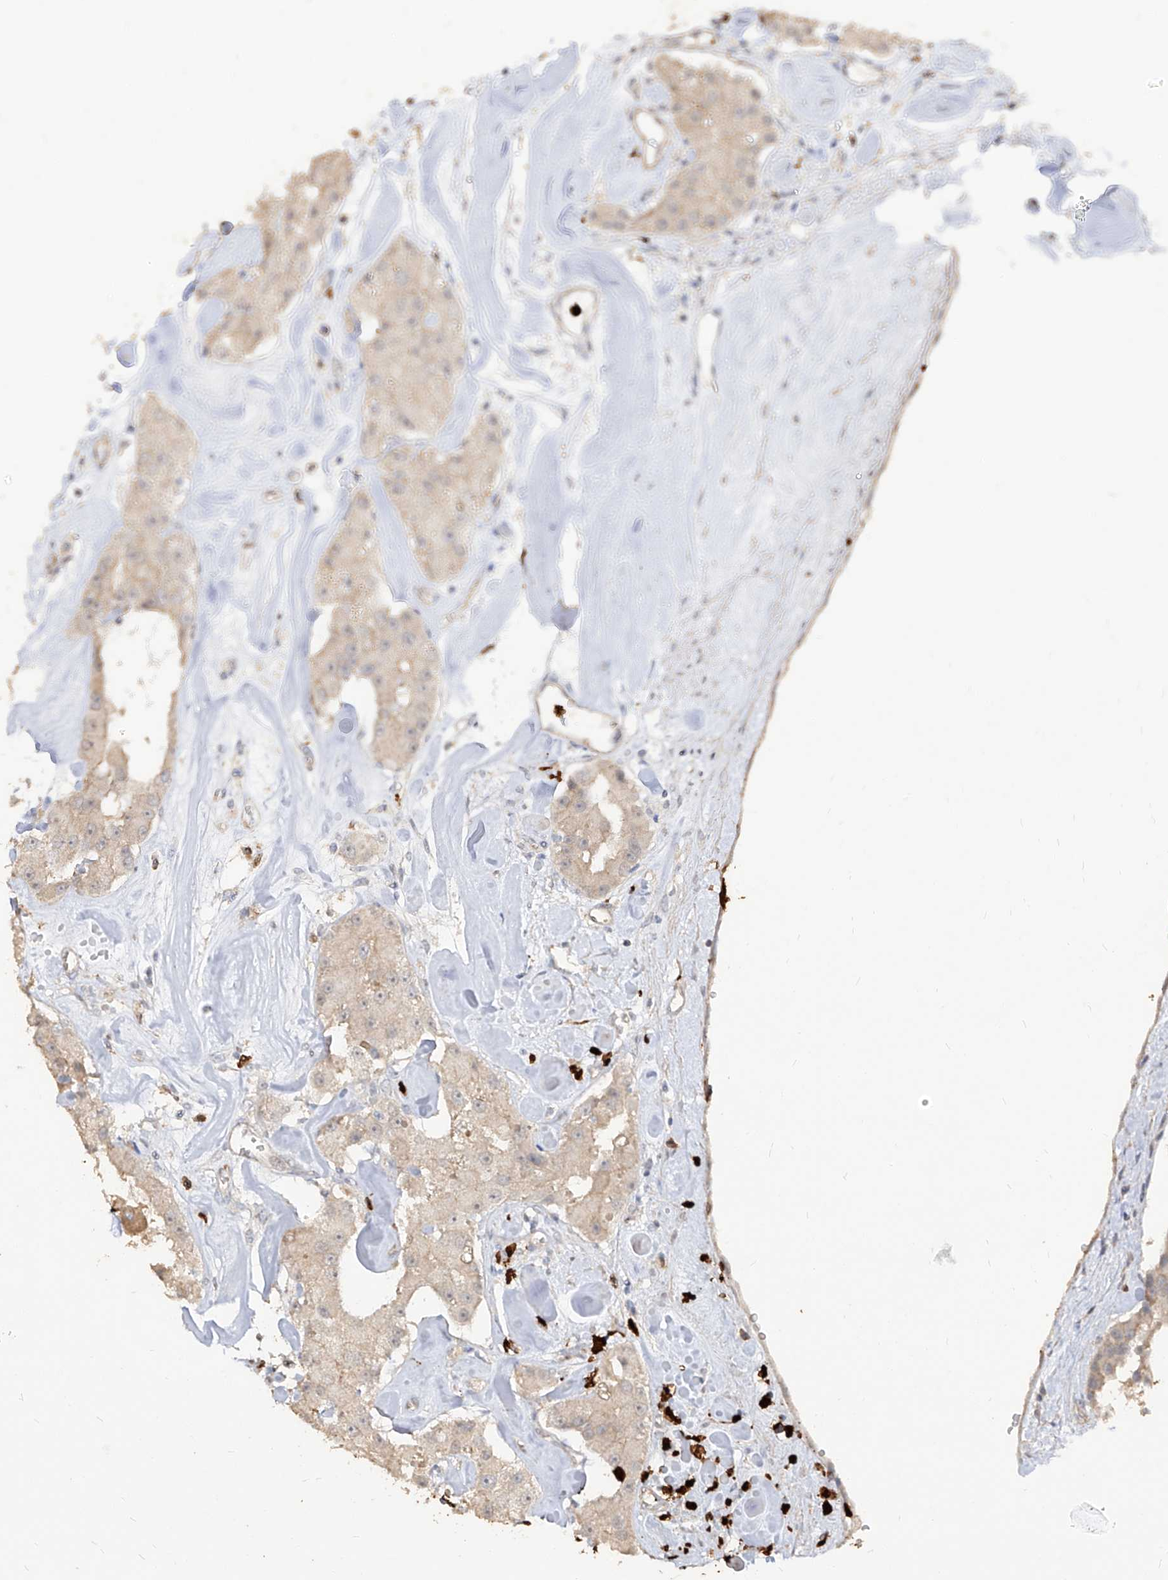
{"staining": {"intensity": "negative", "quantity": "none", "location": "none"}, "tissue": "carcinoid", "cell_type": "Tumor cells", "image_type": "cancer", "snomed": [{"axis": "morphology", "description": "Carcinoid, malignant, NOS"}, {"axis": "topography", "description": "Pancreas"}], "caption": "This is an IHC micrograph of human carcinoid. There is no staining in tumor cells.", "gene": "ZNF227", "patient": {"sex": "male", "age": 41}}